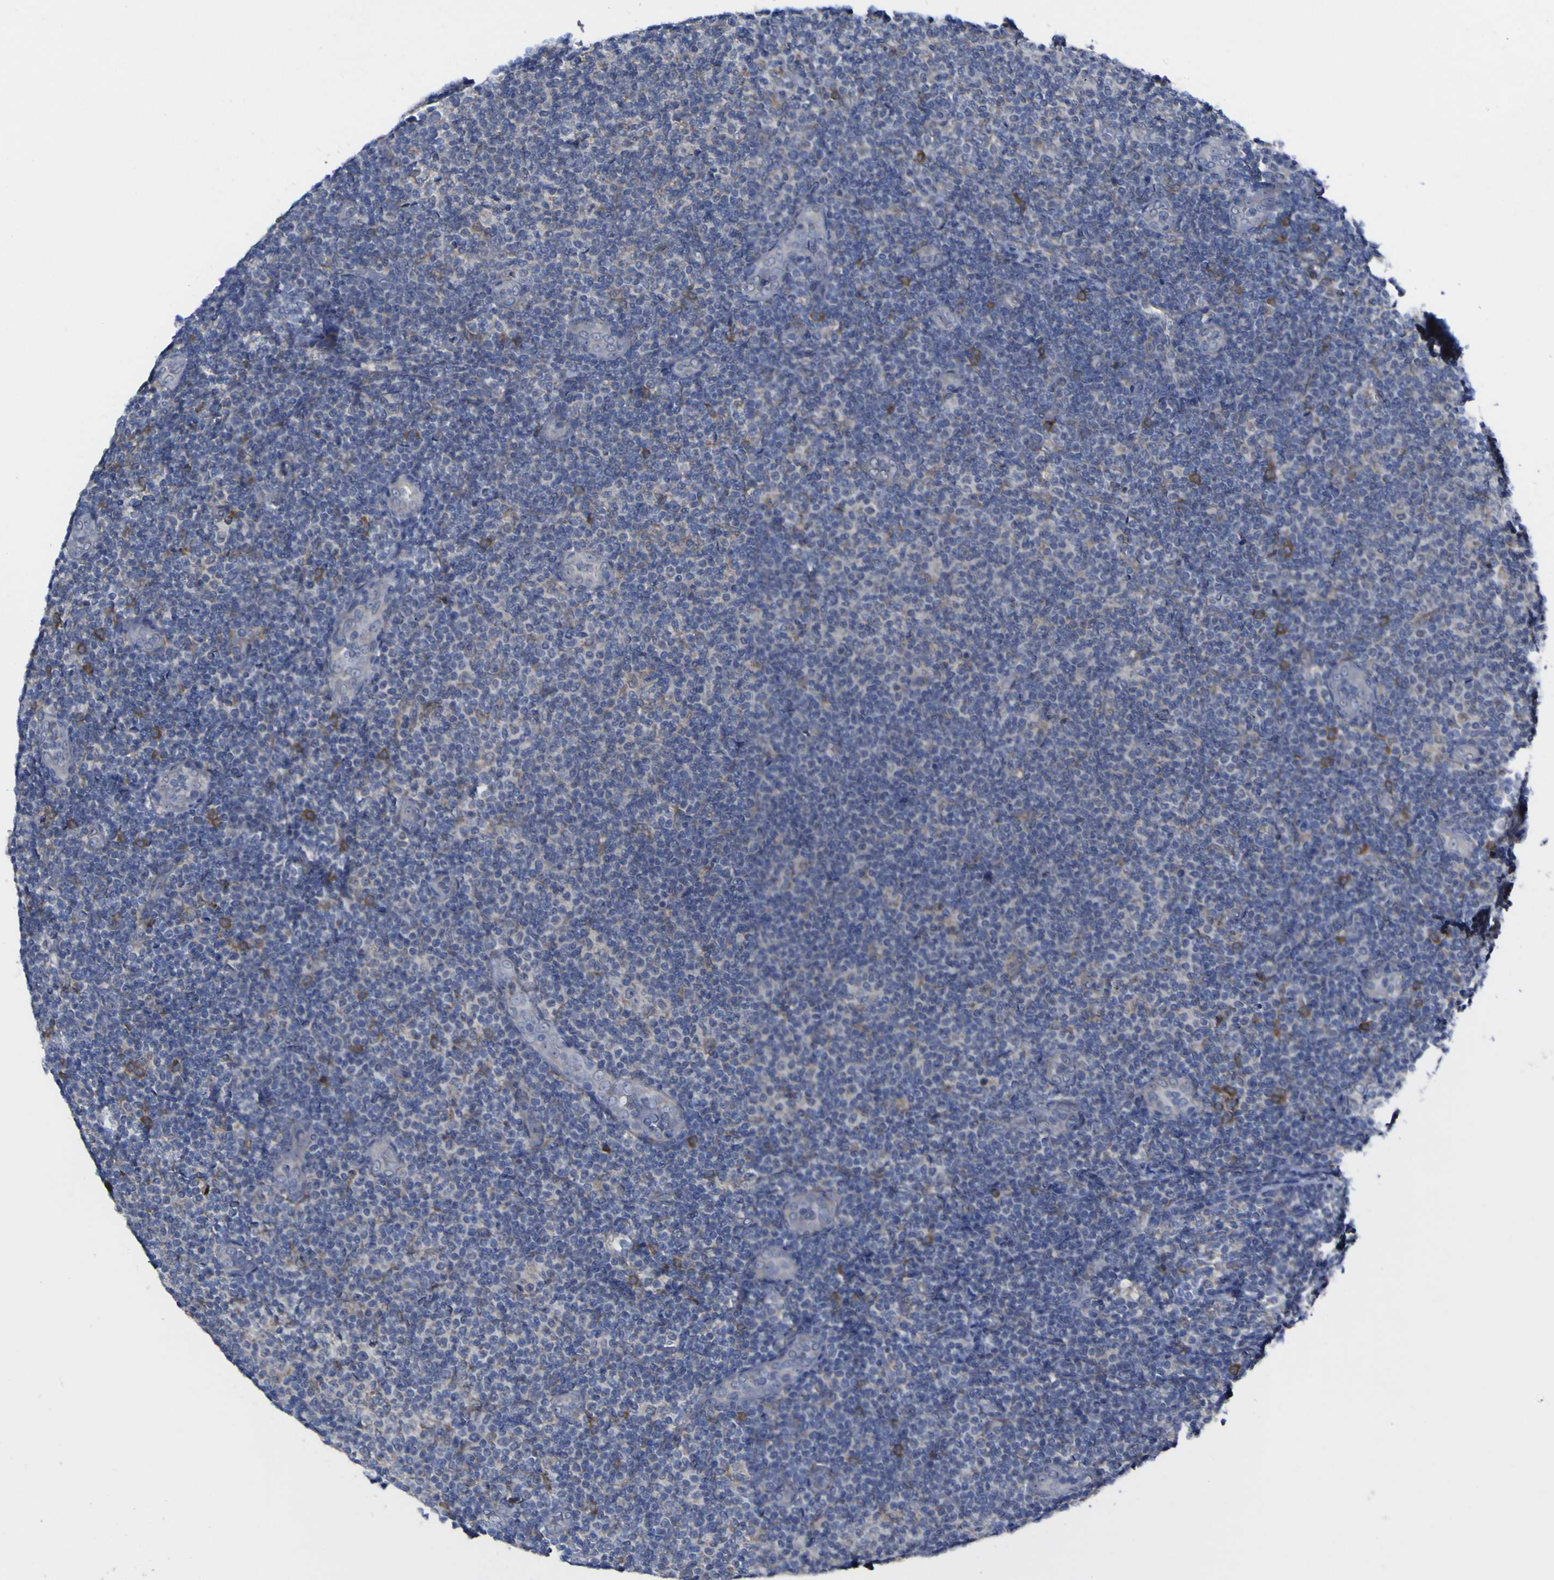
{"staining": {"intensity": "negative", "quantity": "none", "location": "none"}, "tissue": "lymphoma", "cell_type": "Tumor cells", "image_type": "cancer", "snomed": [{"axis": "morphology", "description": "Malignant lymphoma, non-Hodgkin's type, Low grade"}, {"axis": "topography", "description": "Lymph node"}], "caption": "Malignant lymphoma, non-Hodgkin's type (low-grade) was stained to show a protein in brown. There is no significant expression in tumor cells. Brightfield microscopy of immunohistochemistry (IHC) stained with DAB (brown) and hematoxylin (blue), captured at high magnification.", "gene": "TNFRSF11A", "patient": {"sex": "male", "age": 83}}